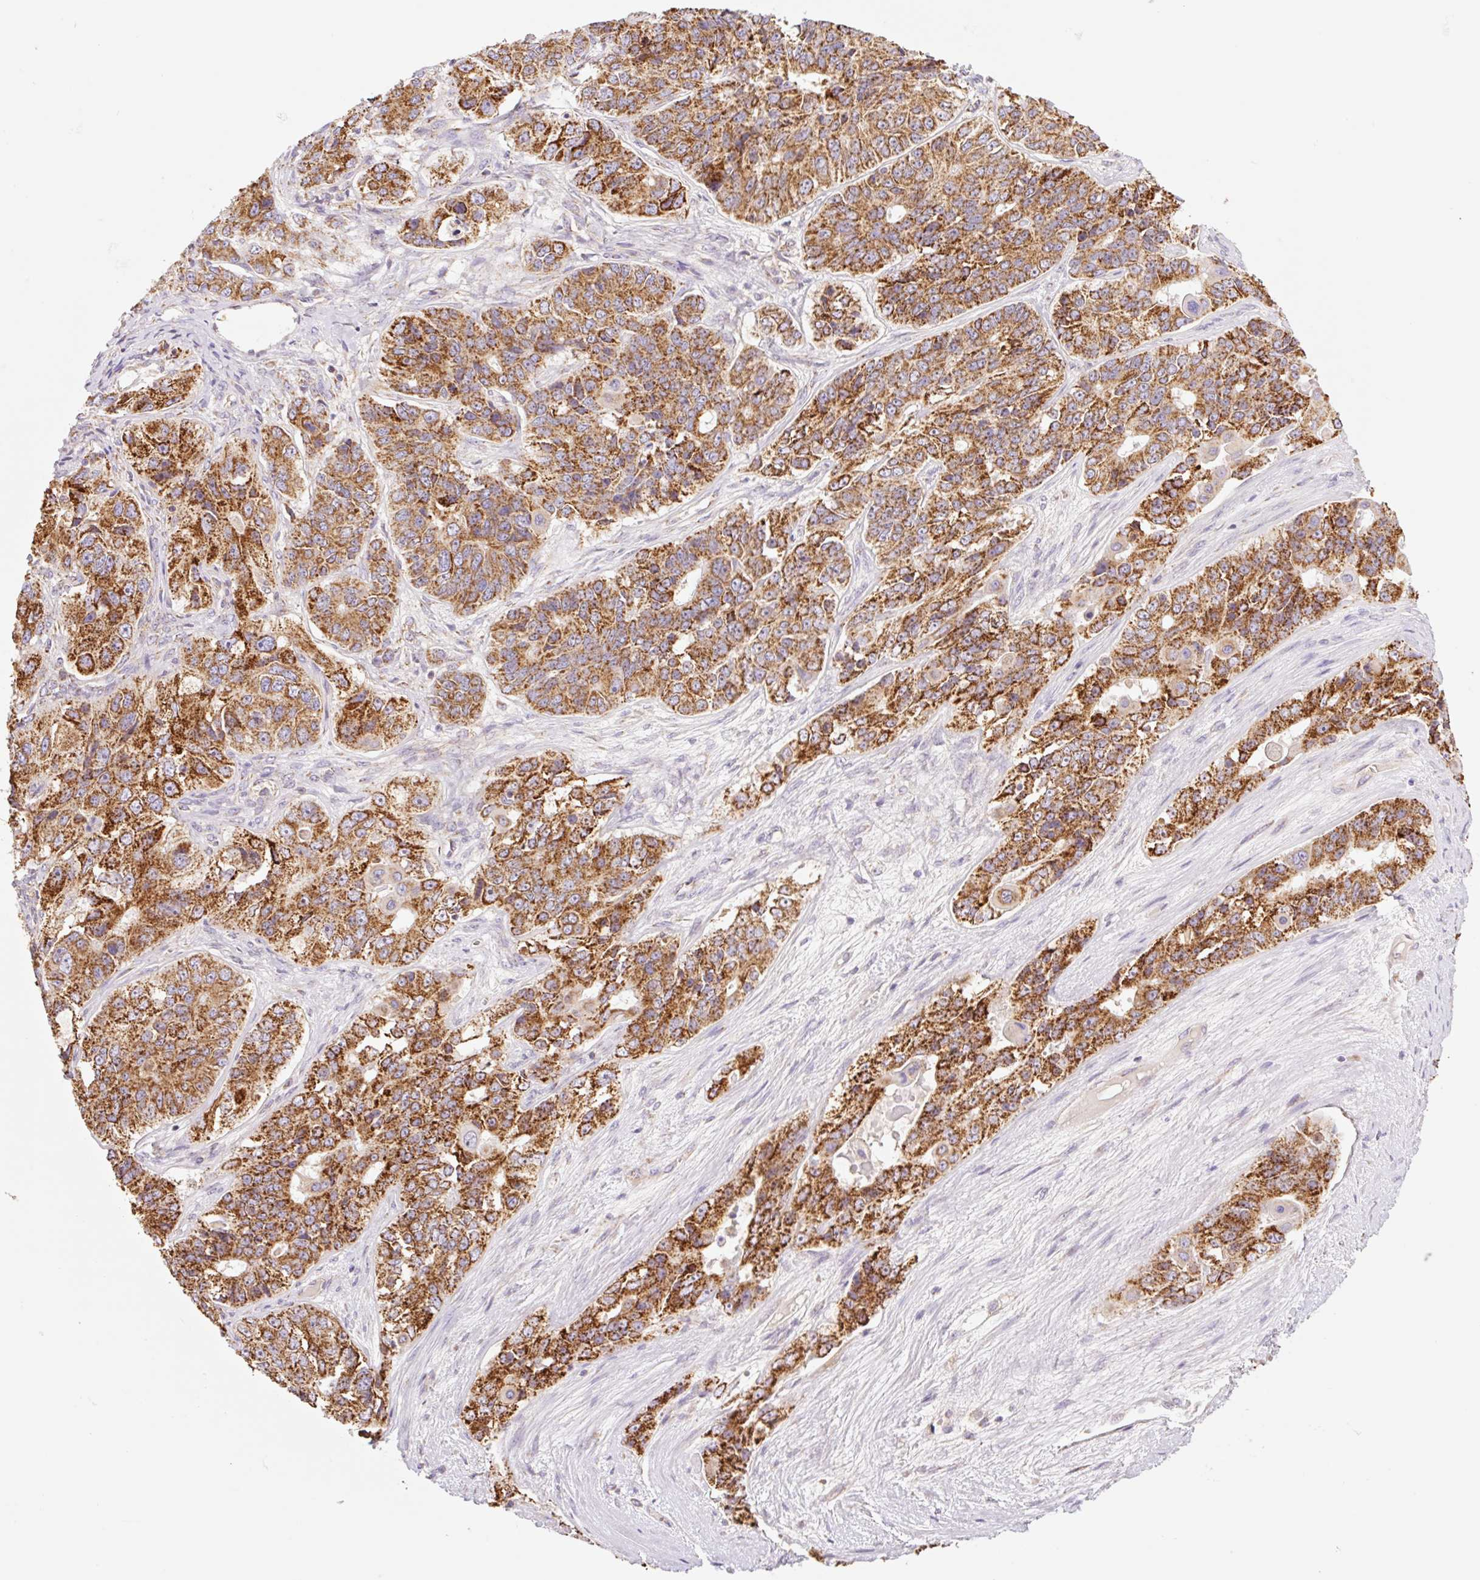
{"staining": {"intensity": "strong", "quantity": ">75%", "location": "cytoplasmic/membranous"}, "tissue": "ovarian cancer", "cell_type": "Tumor cells", "image_type": "cancer", "snomed": [{"axis": "morphology", "description": "Carcinoma, endometroid"}, {"axis": "topography", "description": "Ovary"}], "caption": "A histopathology image of human endometroid carcinoma (ovarian) stained for a protein reveals strong cytoplasmic/membranous brown staining in tumor cells. Using DAB (brown) and hematoxylin (blue) stains, captured at high magnification using brightfield microscopy.", "gene": "GOSR2", "patient": {"sex": "female", "age": 51}}